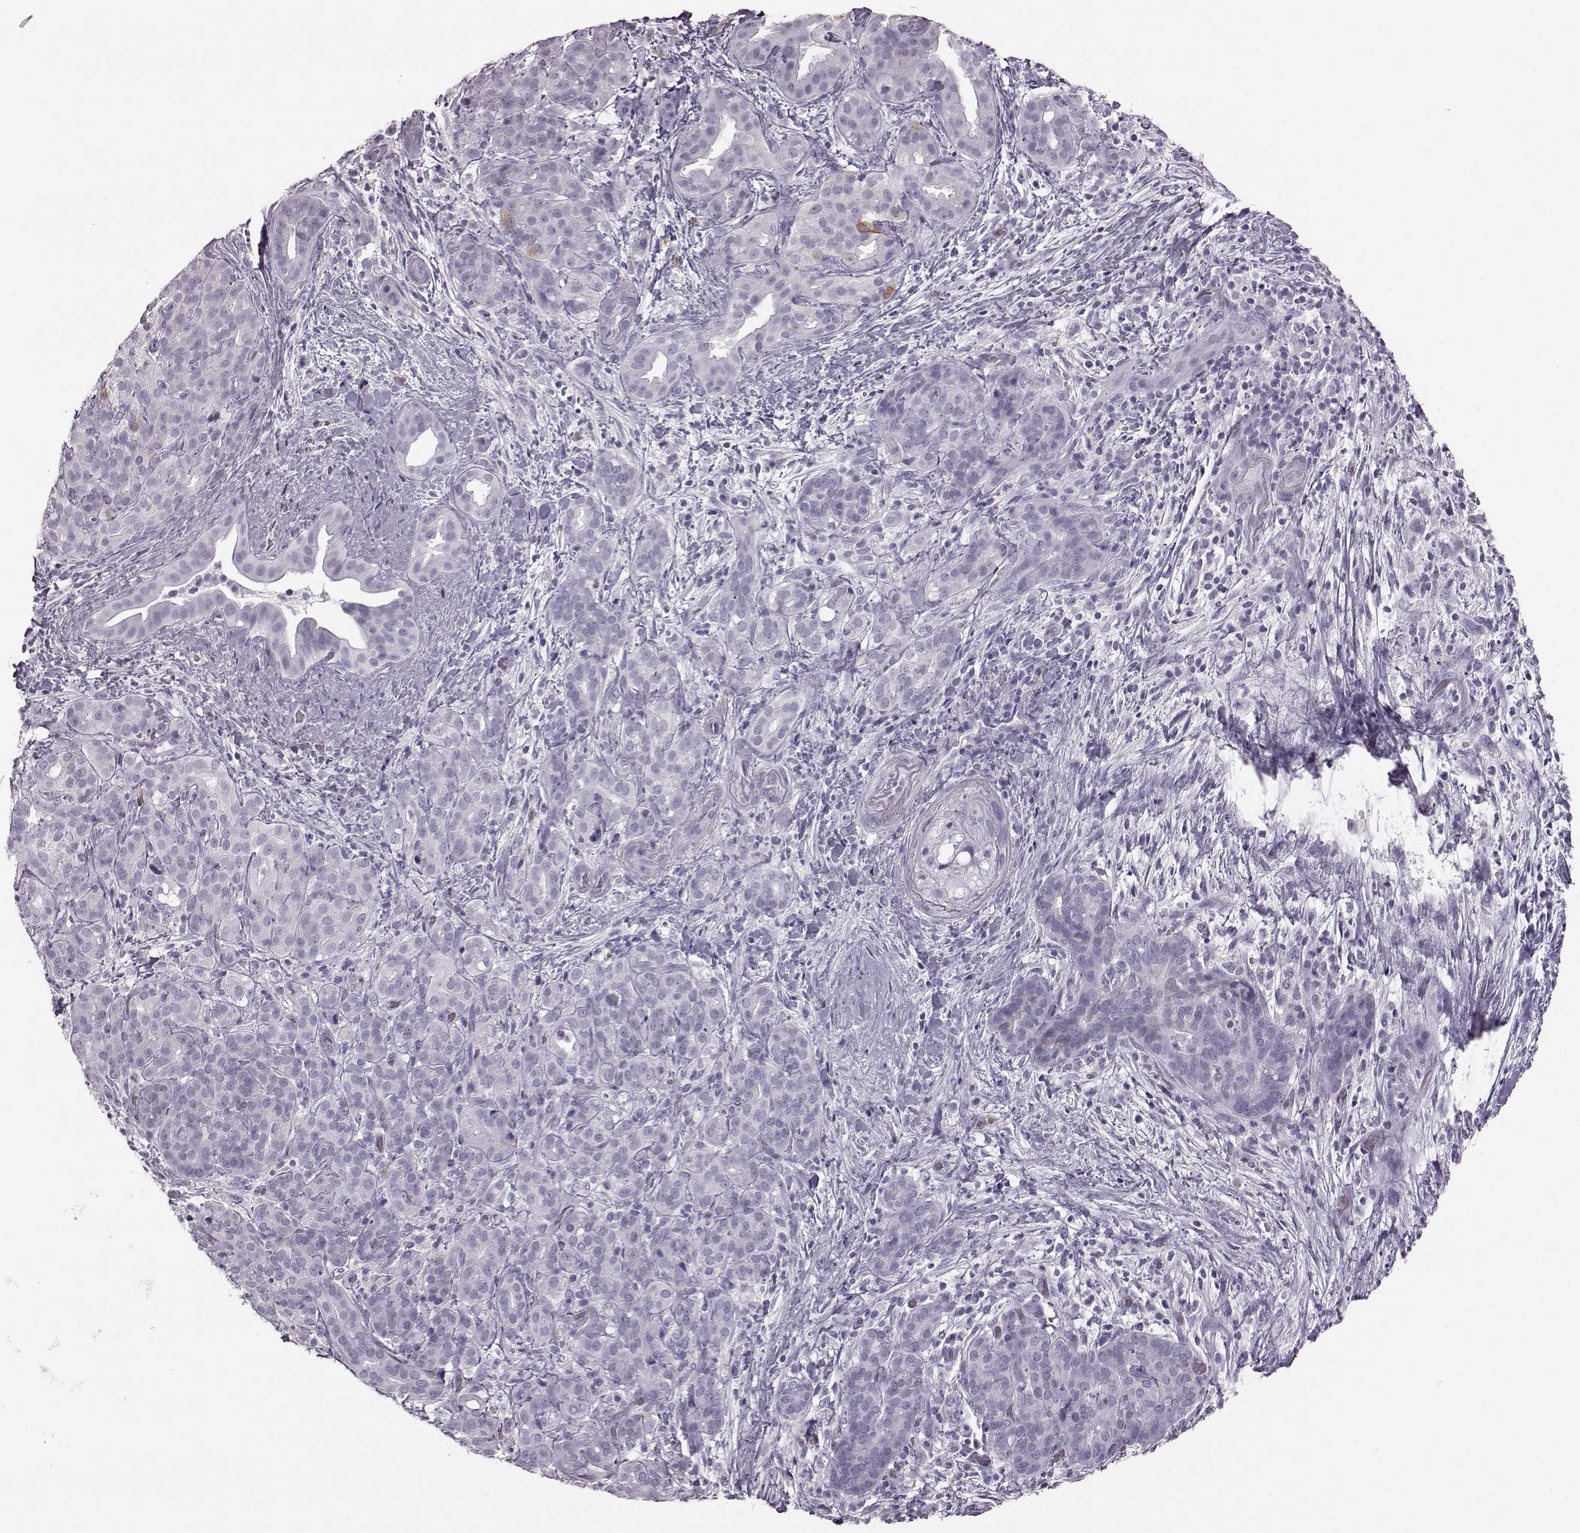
{"staining": {"intensity": "negative", "quantity": "none", "location": "none"}, "tissue": "pancreatic cancer", "cell_type": "Tumor cells", "image_type": "cancer", "snomed": [{"axis": "morphology", "description": "Adenocarcinoma, NOS"}, {"axis": "topography", "description": "Pancreas"}], "caption": "The photomicrograph reveals no staining of tumor cells in pancreatic adenocarcinoma.", "gene": "JSRP1", "patient": {"sex": "male", "age": 44}}